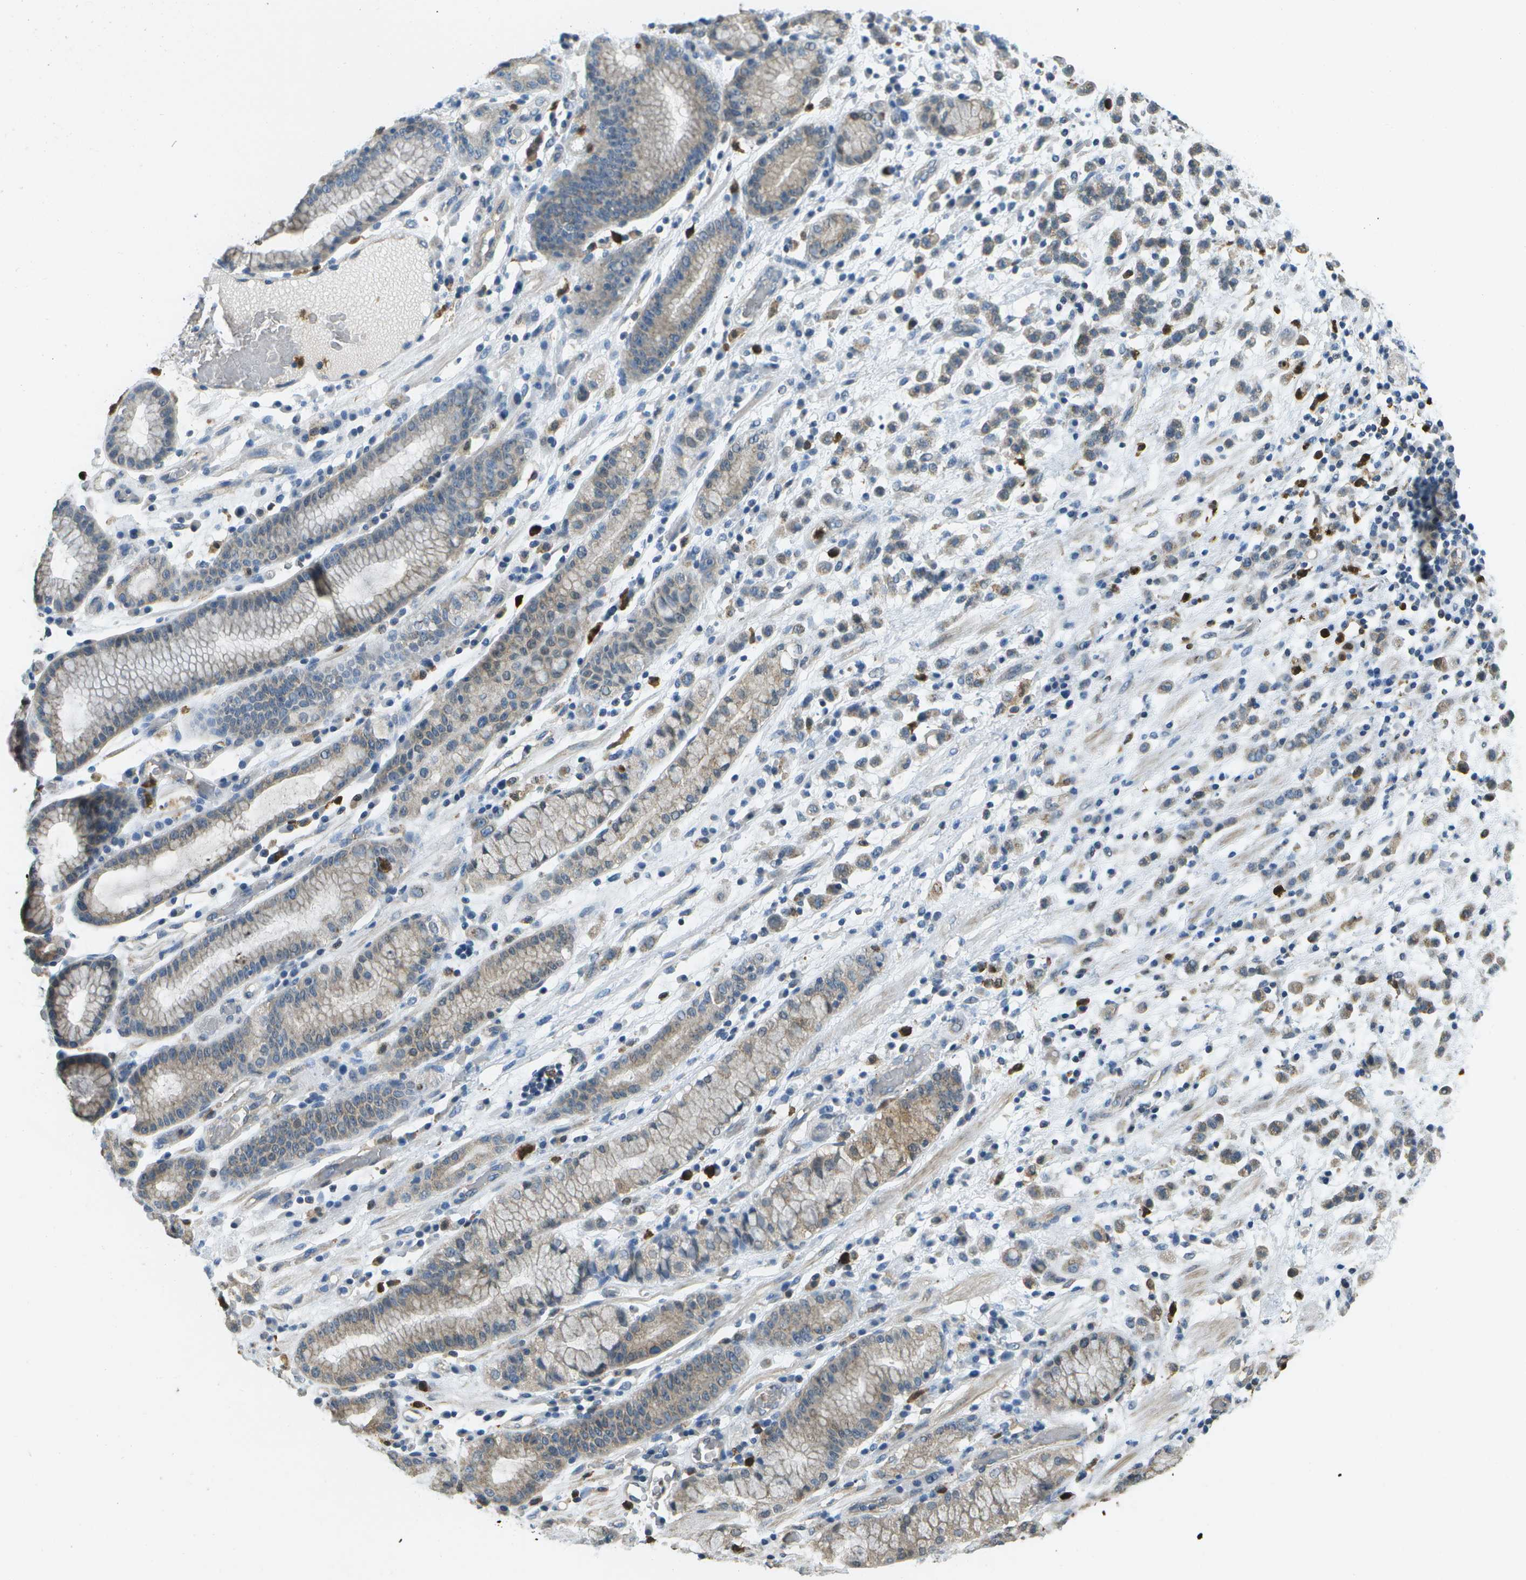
{"staining": {"intensity": "weak", "quantity": ">75%", "location": "cytoplasmic/membranous"}, "tissue": "stomach cancer", "cell_type": "Tumor cells", "image_type": "cancer", "snomed": [{"axis": "morphology", "description": "Adenocarcinoma, NOS"}, {"axis": "topography", "description": "Stomach, lower"}], "caption": "Human stomach cancer stained with a protein marker demonstrates weak staining in tumor cells.", "gene": "CACHD1", "patient": {"sex": "male", "age": 88}}